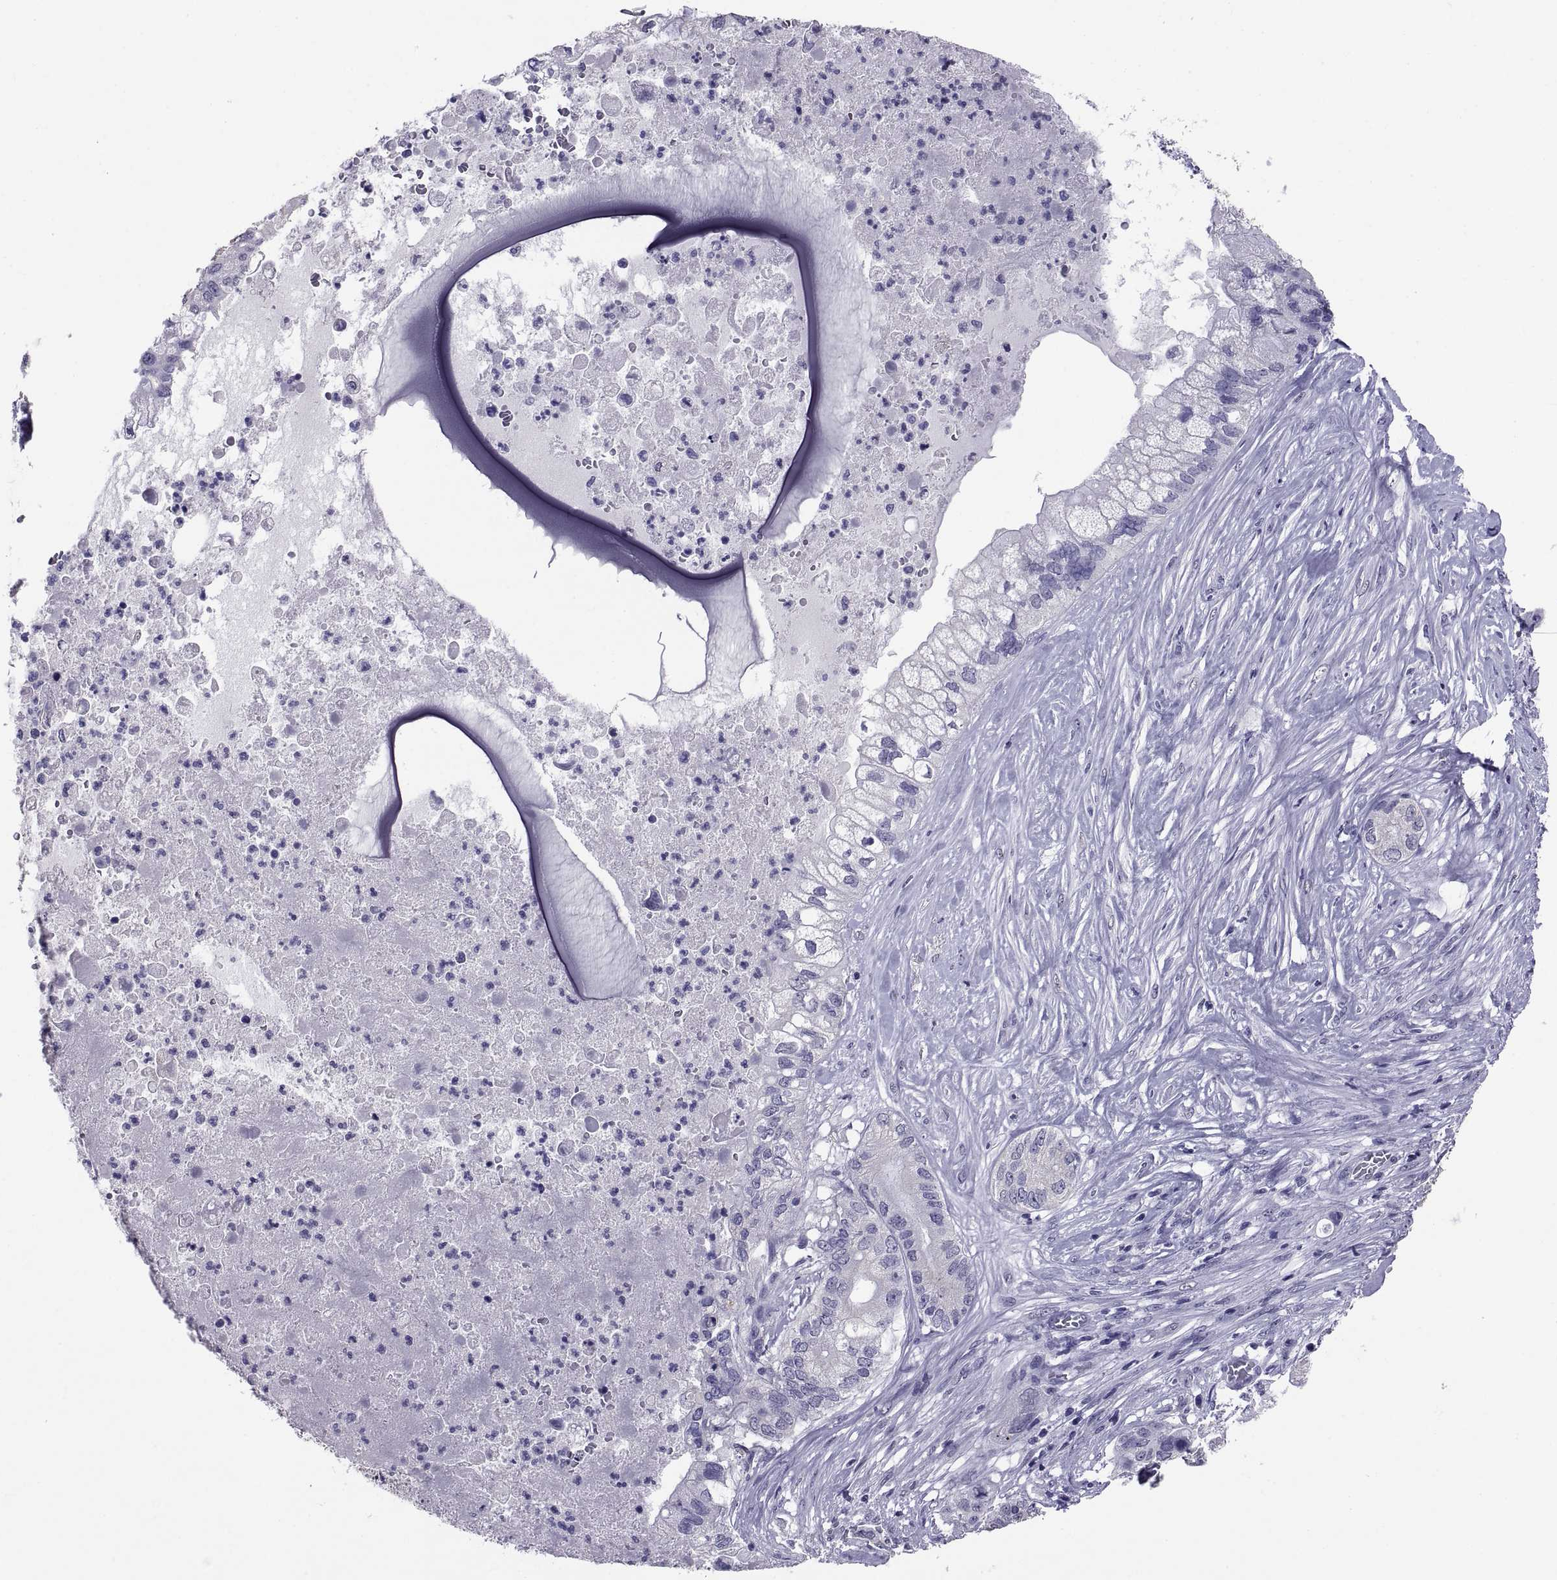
{"staining": {"intensity": "negative", "quantity": "none", "location": "none"}, "tissue": "pancreatic cancer", "cell_type": "Tumor cells", "image_type": "cancer", "snomed": [{"axis": "morphology", "description": "Adenocarcinoma, NOS"}, {"axis": "topography", "description": "Pancreas"}], "caption": "An IHC image of pancreatic cancer is shown. There is no staining in tumor cells of pancreatic cancer.", "gene": "TGFBR3L", "patient": {"sex": "female", "age": 72}}